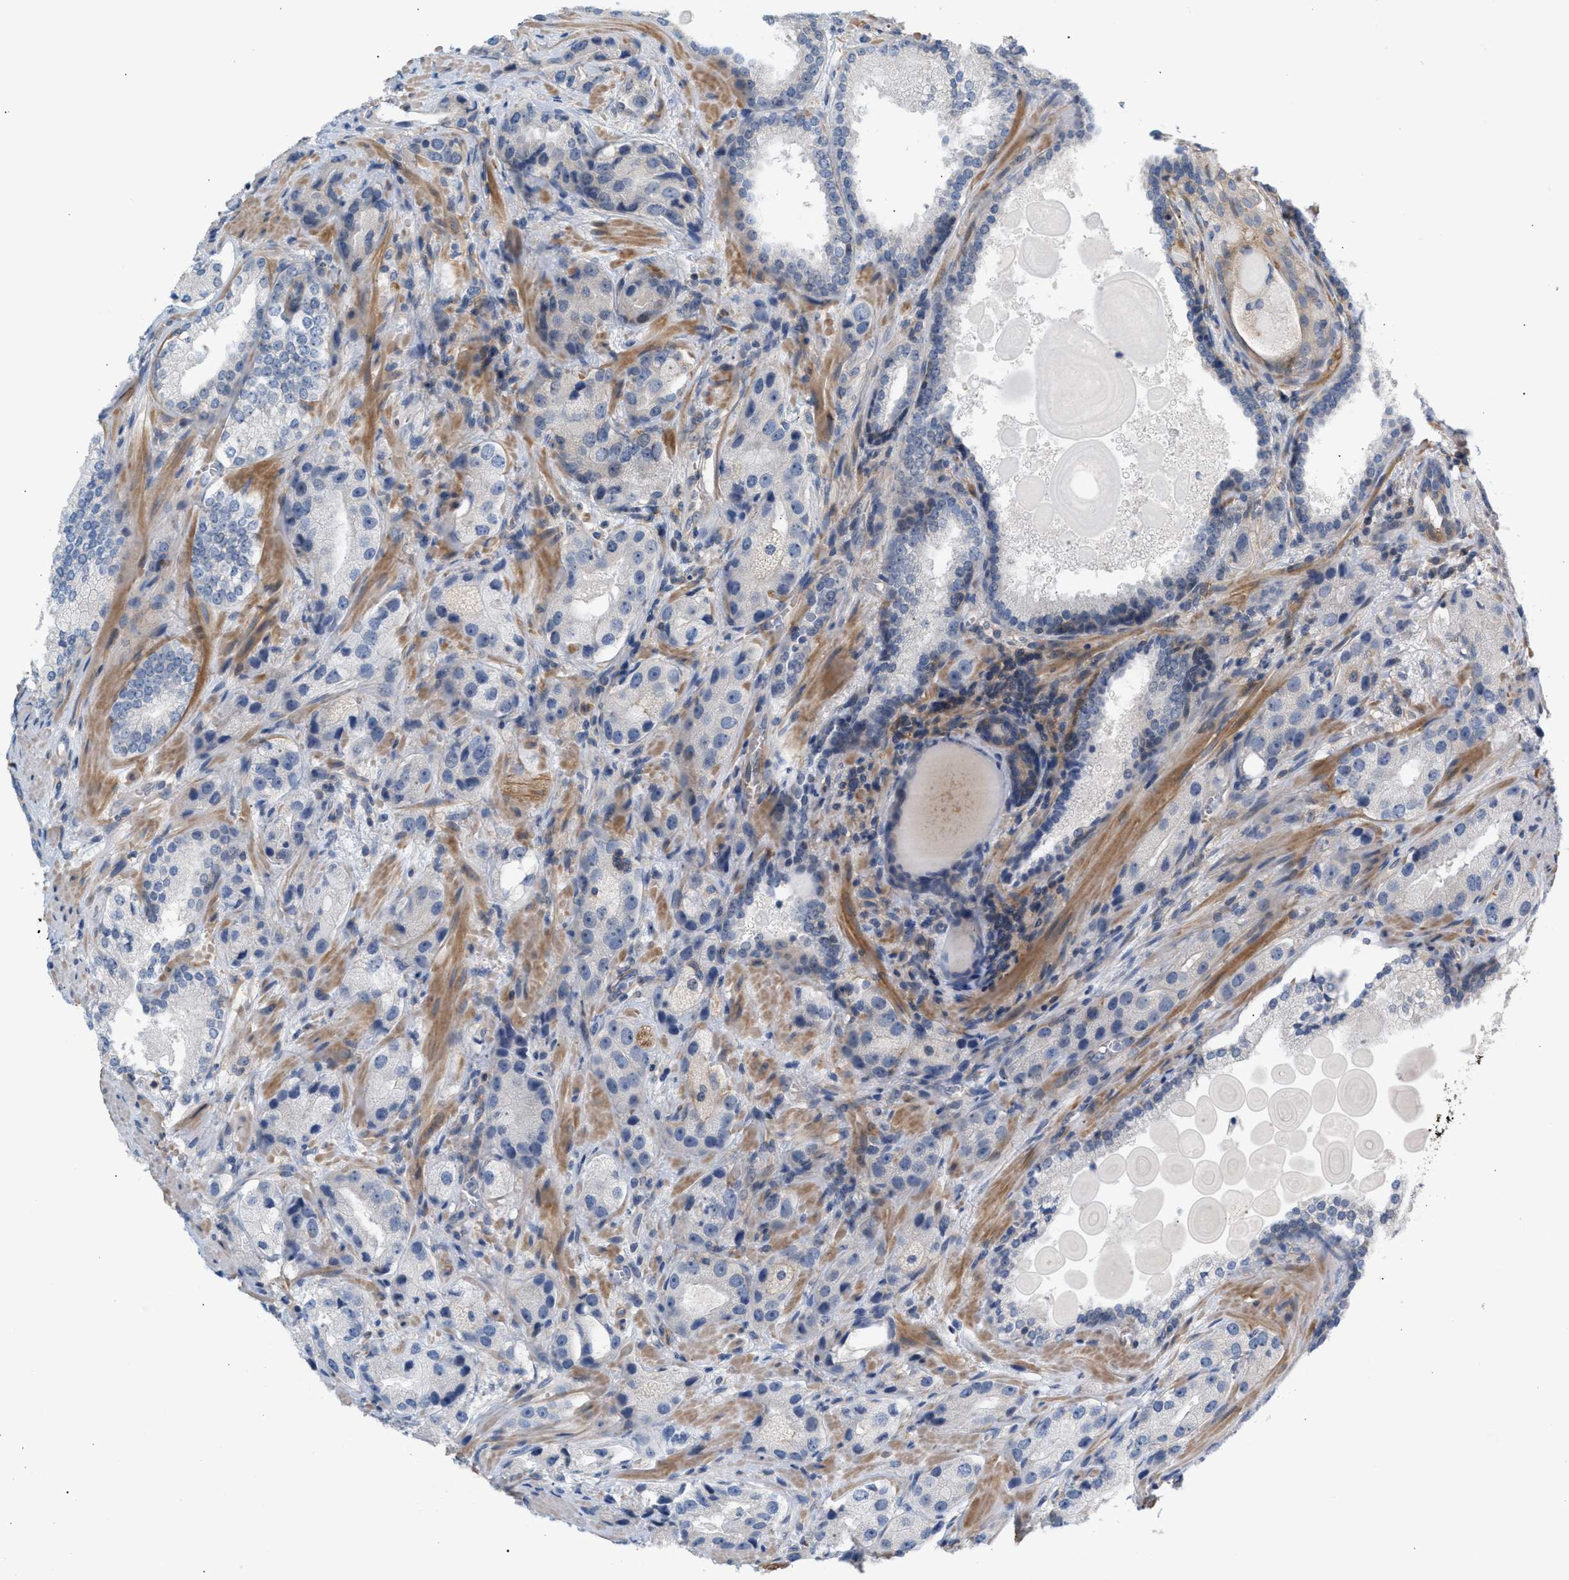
{"staining": {"intensity": "negative", "quantity": "none", "location": "none"}, "tissue": "prostate cancer", "cell_type": "Tumor cells", "image_type": "cancer", "snomed": [{"axis": "morphology", "description": "Adenocarcinoma, High grade"}, {"axis": "topography", "description": "Prostate"}], "caption": "DAB (3,3'-diaminobenzidine) immunohistochemical staining of prostate cancer (high-grade adenocarcinoma) shows no significant expression in tumor cells.", "gene": "LRCH1", "patient": {"sex": "male", "age": 63}}